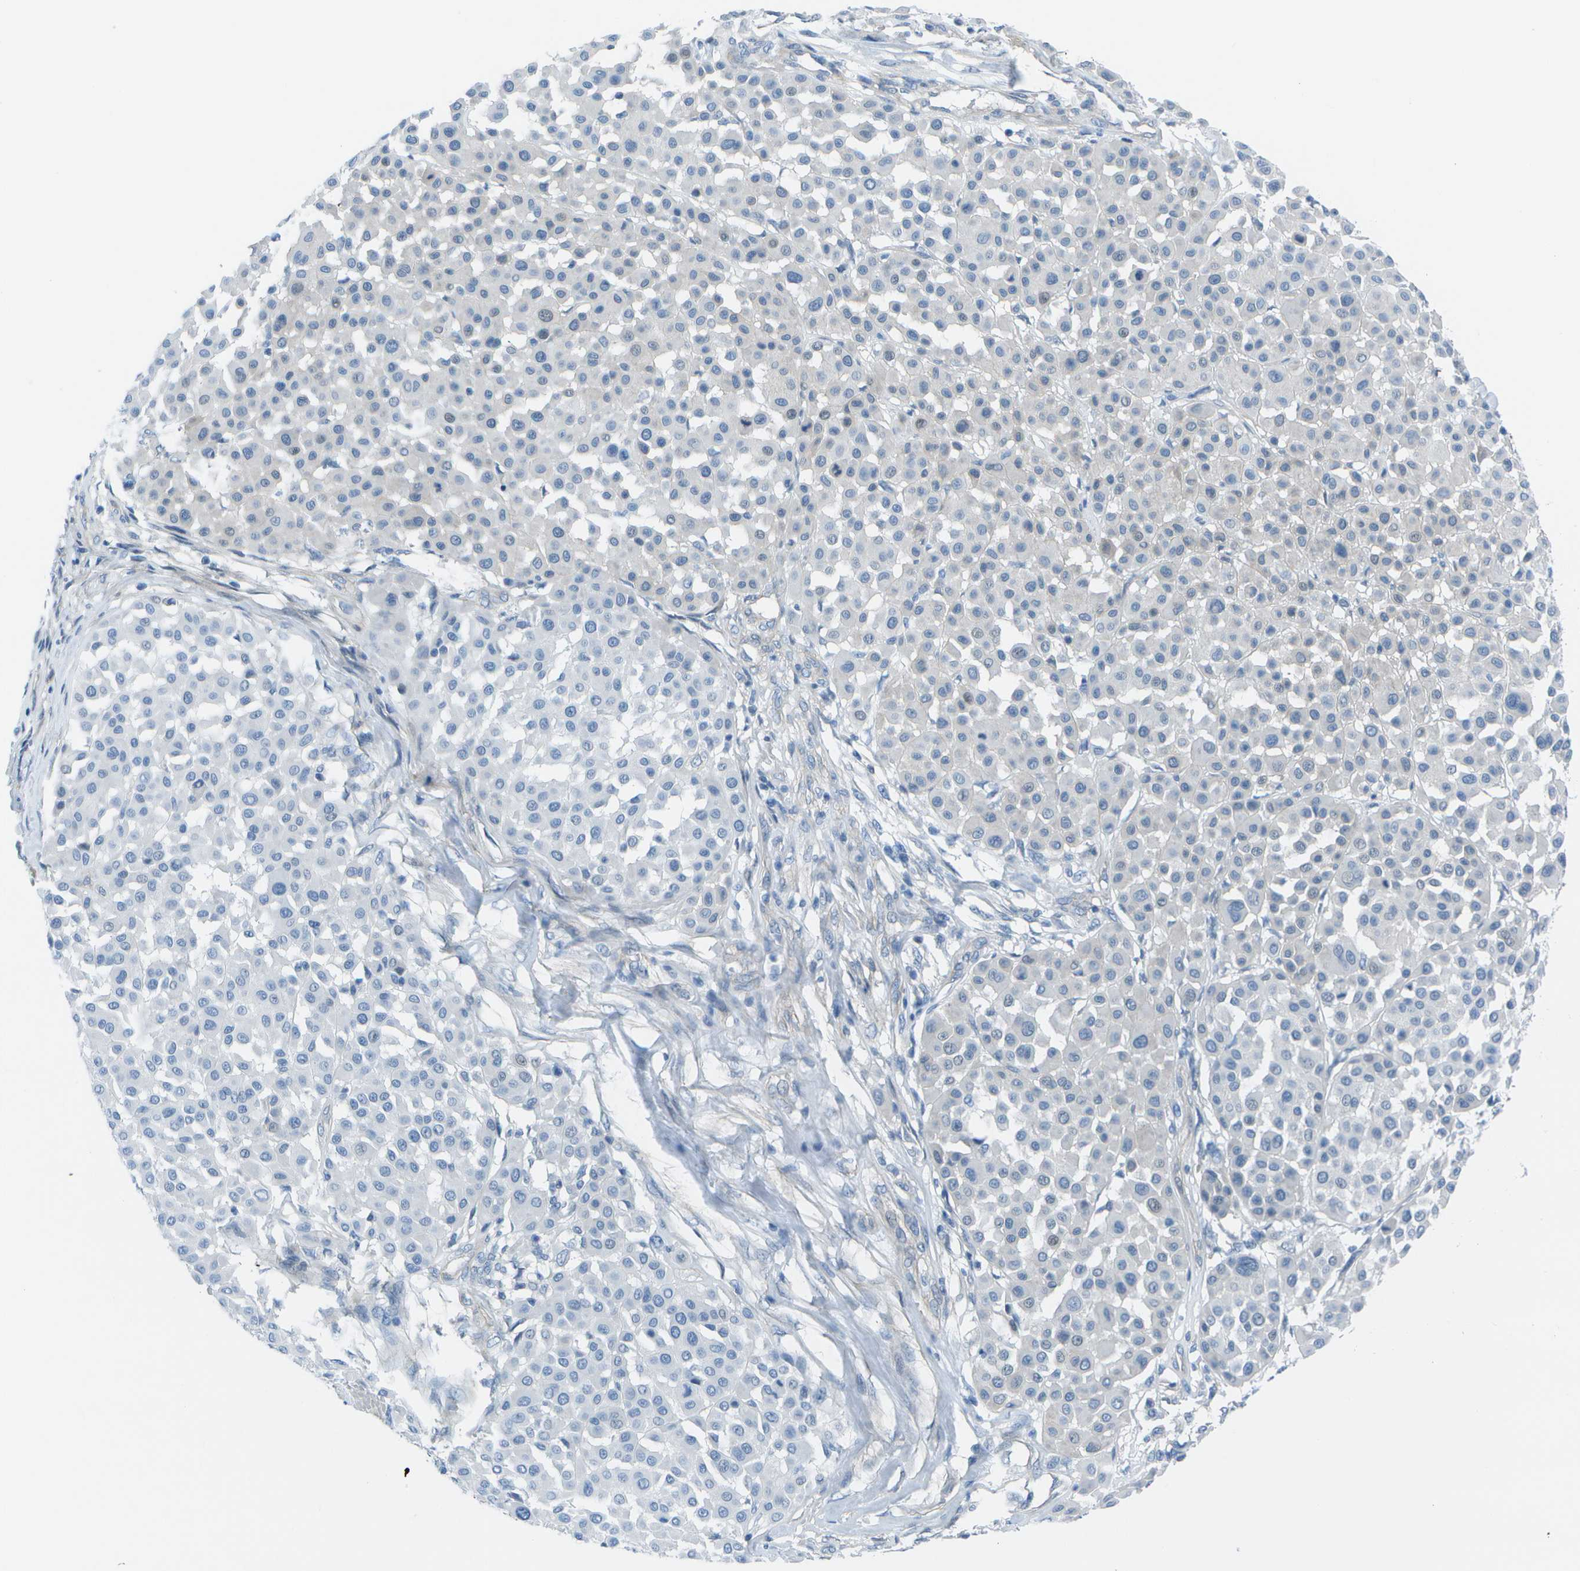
{"staining": {"intensity": "negative", "quantity": "none", "location": "none"}, "tissue": "melanoma", "cell_type": "Tumor cells", "image_type": "cancer", "snomed": [{"axis": "morphology", "description": "Malignant melanoma, Metastatic site"}, {"axis": "topography", "description": "Soft tissue"}], "caption": "This is a photomicrograph of immunohistochemistry staining of malignant melanoma (metastatic site), which shows no positivity in tumor cells.", "gene": "SORBS3", "patient": {"sex": "male", "age": 41}}